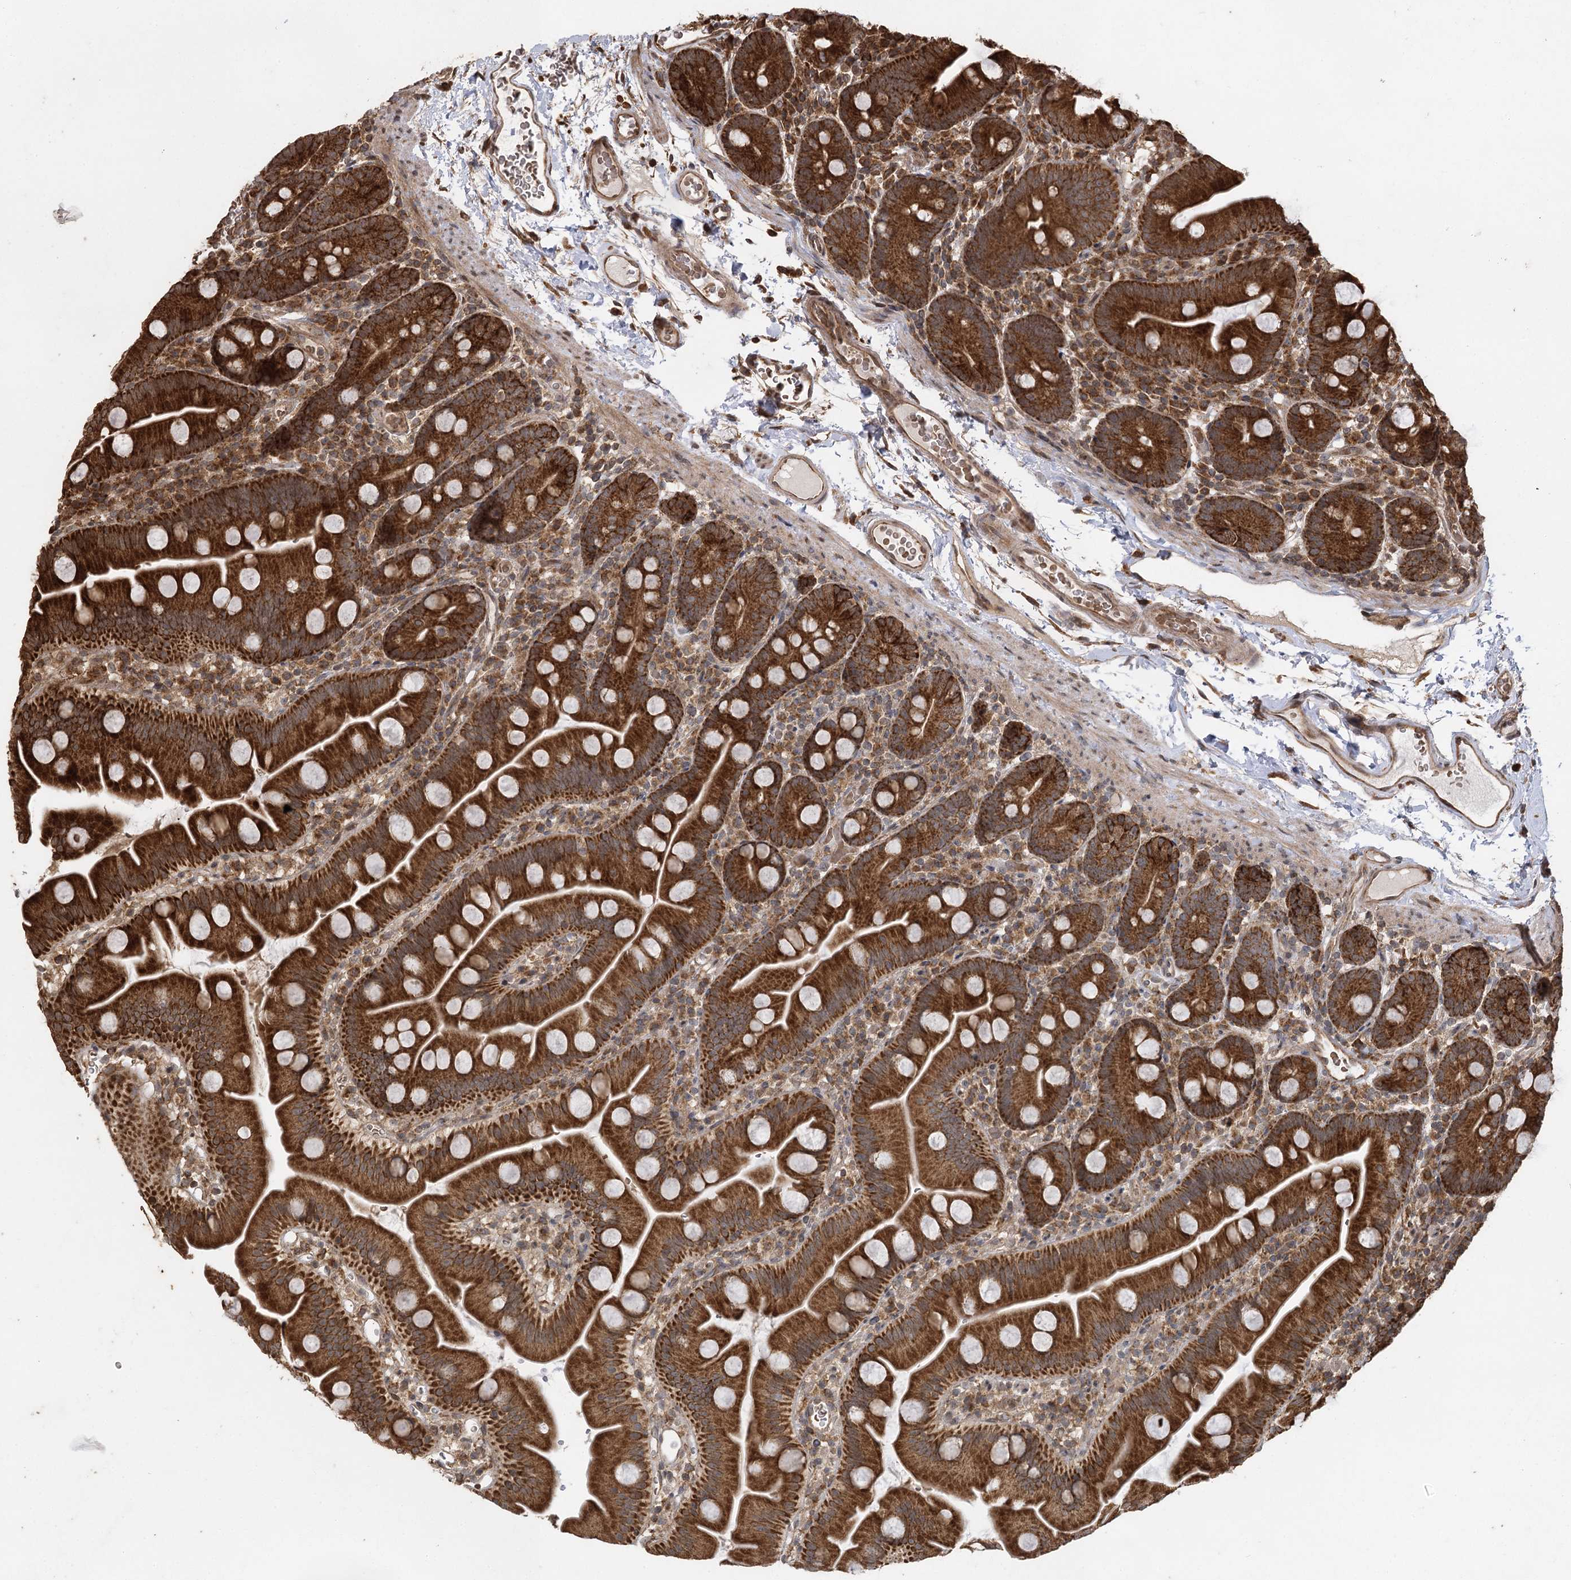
{"staining": {"intensity": "strong", "quantity": ">75%", "location": "cytoplasmic/membranous"}, "tissue": "small intestine", "cell_type": "Glandular cells", "image_type": "normal", "snomed": [{"axis": "morphology", "description": "Normal tissue, NOS"}, {"axis": "topography", "description": "Small intestine"}], "caption": "High-magnification brightfield microscopy of normal small intestine stained with DAB (brown) and counterstained with hematoxylin (blue). glandular cells exhibit strong cytoplasmic/membranous positivity is seen in approximately>75% of cells.", "gene": "IL11RA", "patient": {"sex": "female", "age": 68}}